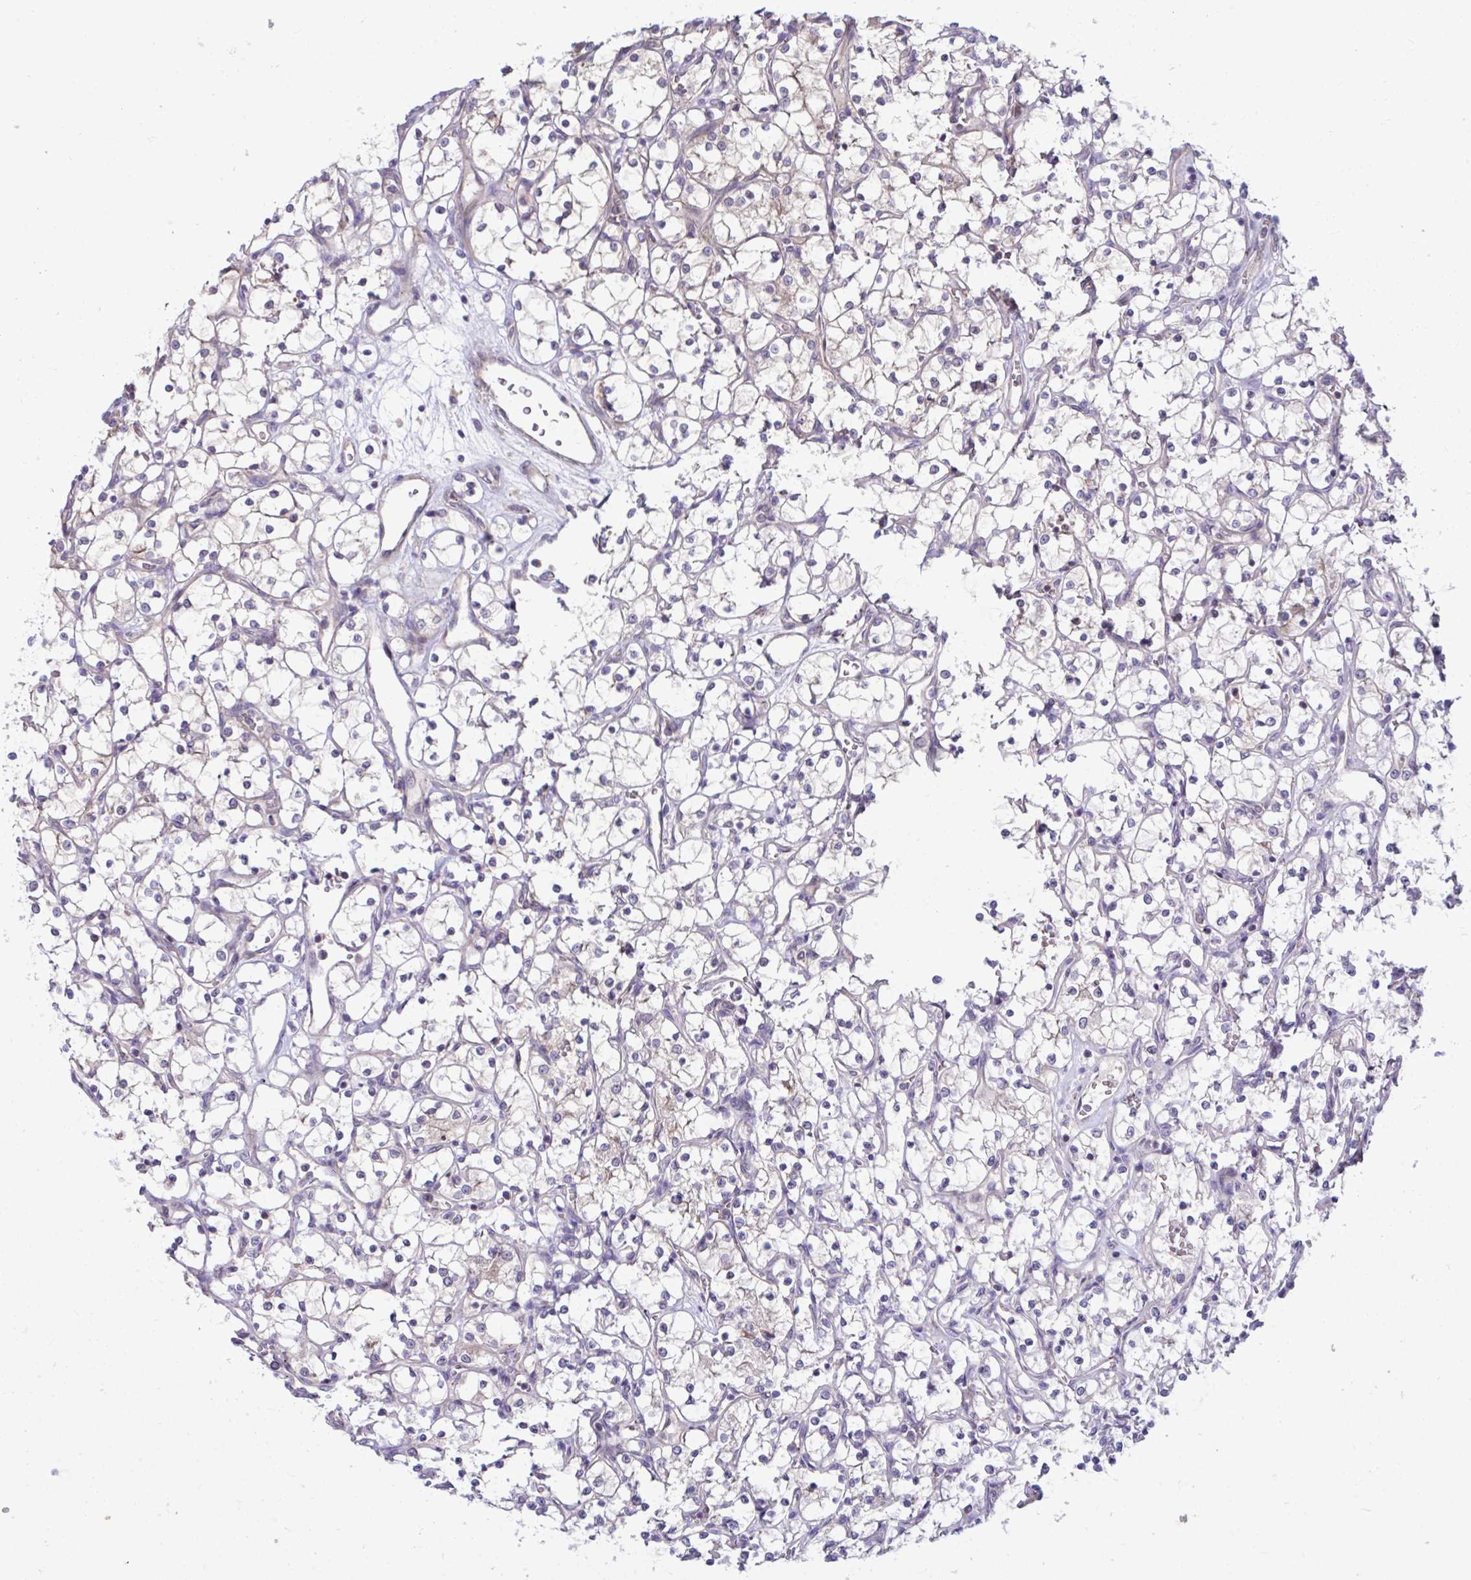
{"staining": {"intensity": "negative", "quantity": "none", "location": "none"}, "tissue": "renal cancer", "cell_type": "Tumor cells", "image_type": "cancer", "snomed": [{"axis": "morphology", "description": "Adenocarcinoma, NOS"}, {"axis": "topography", "description": "Kidney"}], "caption": "High magnification brightfield microscopy of renal adenocarcinoma stained with DAB (brown) and counterstained with hematoxylin (blue): tumor cells show no significant expression.", "gene": "IST1", "patient": {"sex": "female", "age": 69}}